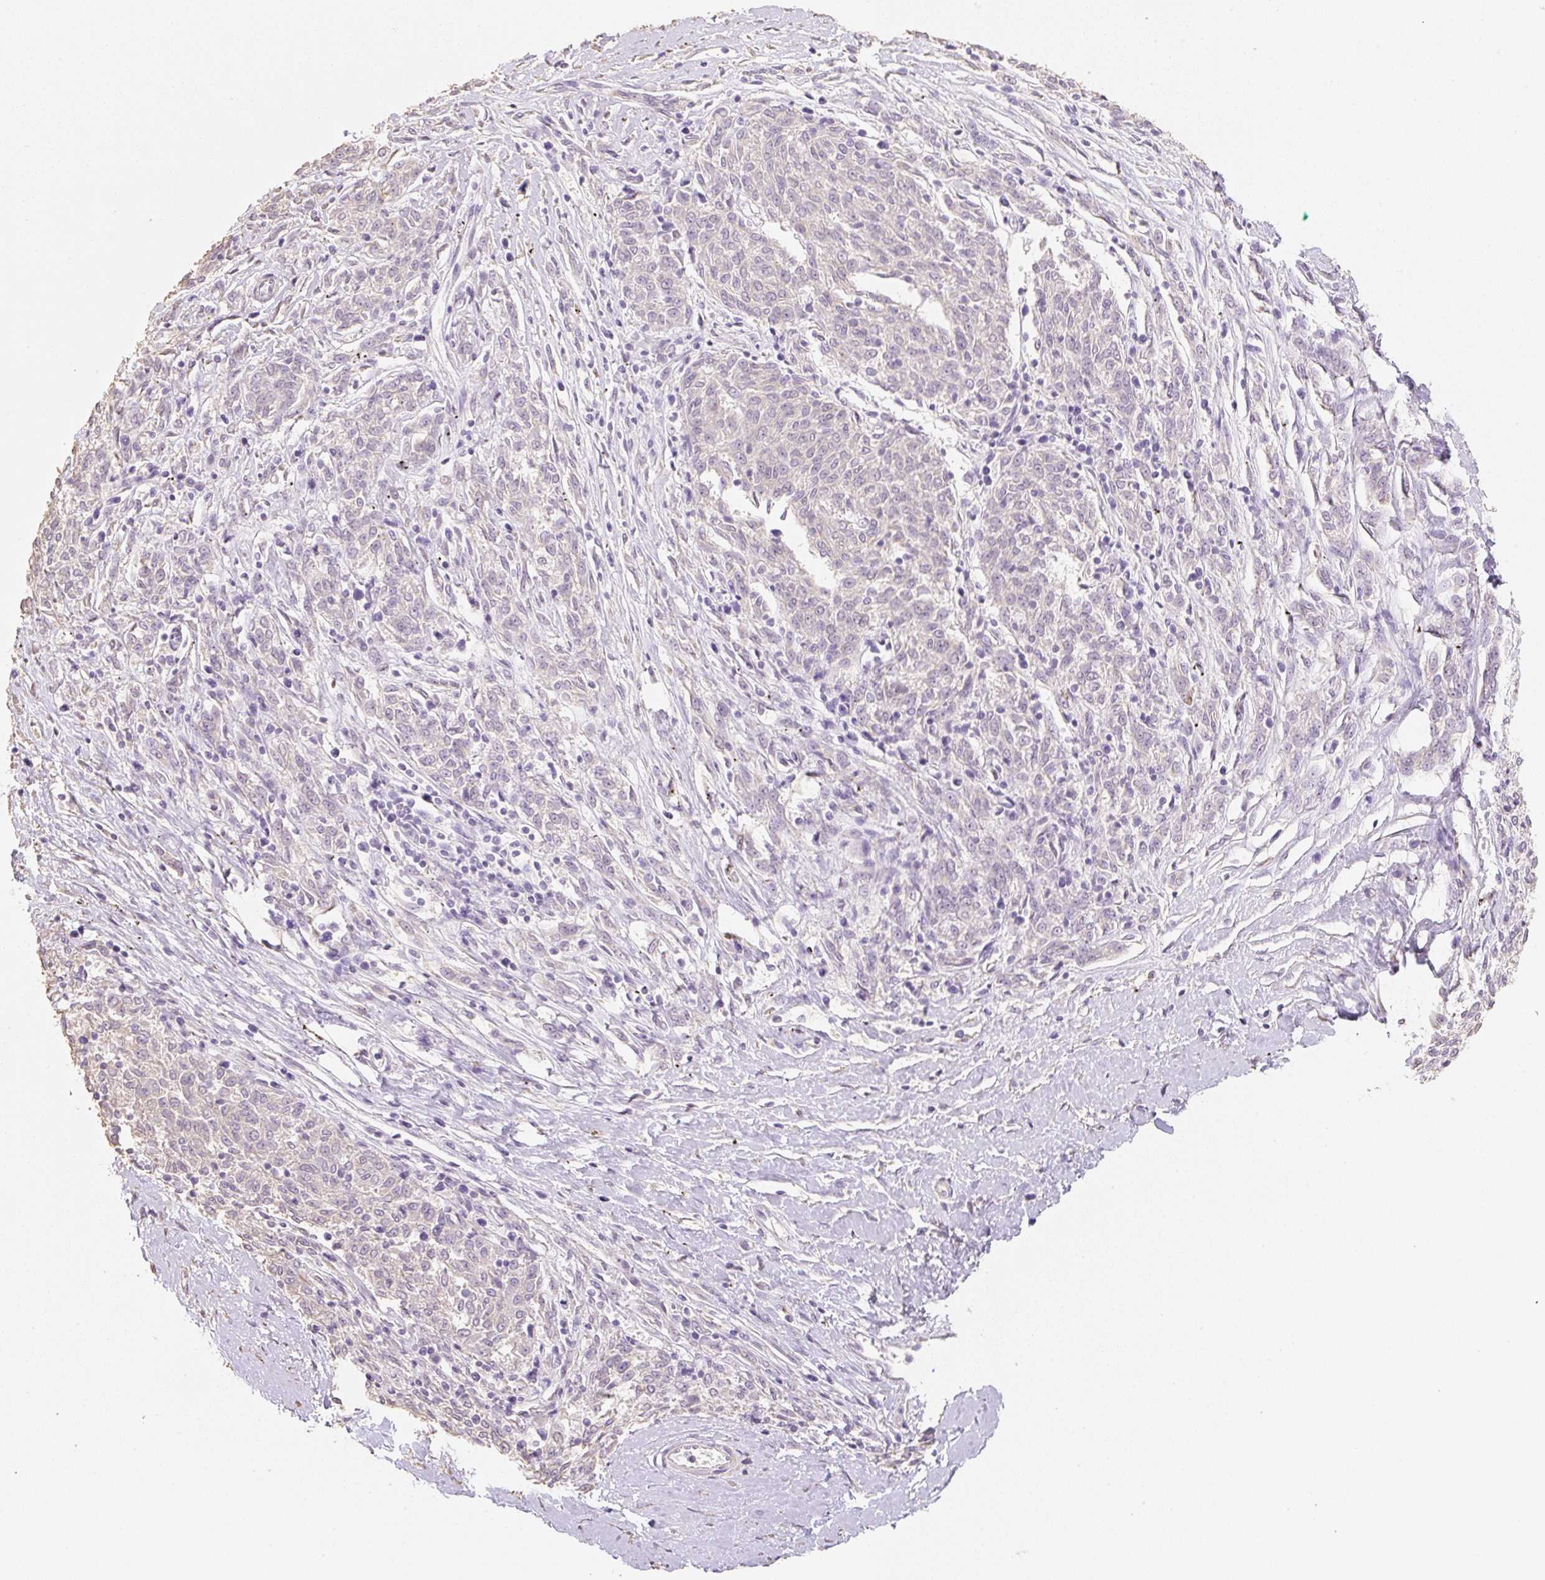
{"staining": {"intensity": "negative", "quantity": "none", "location": "none"}, "tissue": "melanoma", "cell_type": "Tumor cells", "image_type": "cancer", "snomed": [{"axis": "morphology", "description": "Malignant melanoma, NOS"}, {"axis": "topography", "description": "Skin"}], "caption": "Immunohistochemical staining of human melanoma displays no significant staining in tumor cells. (Brightfield microscopy of DAB (3,3'-diaminobenzidine) IHC at high magnification).", "gene": "MBOAT7", "patient": {"sex": "female", "age": 72}}